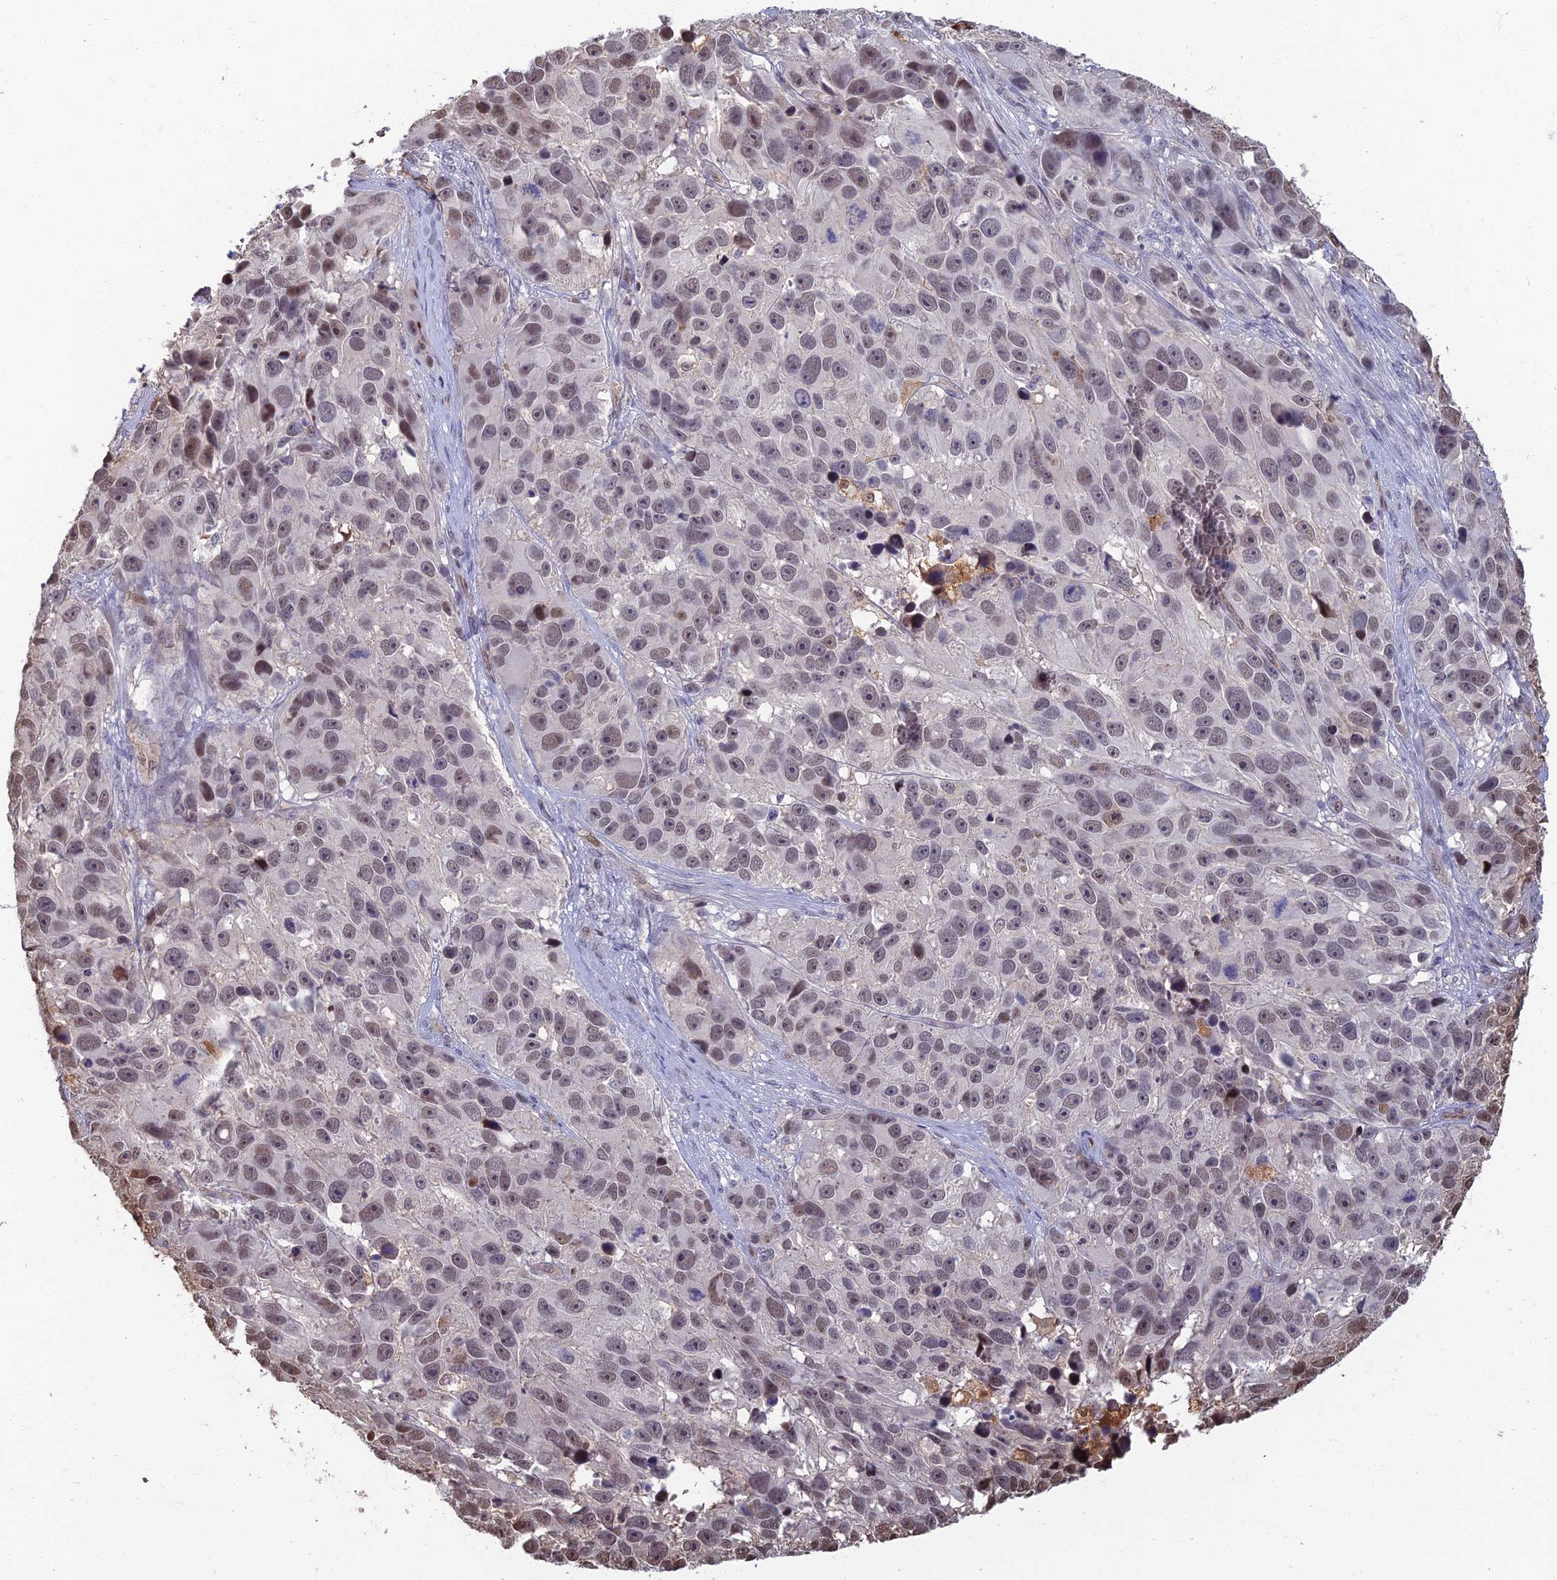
{"staining": {"intensity": "weak", "quantity": ">75%", "location": "nuclear"}, "tissue": "melanoma", "cell_type": "Tumor cells", "image_type": "cancer", "snomed": [{"axis": "morphology", "description": "Malignant melanoma, NOS"}, {"axis": "topography", "description": "Skin"}], "caption": "The immunohistochemical stain shows weak nuclear positivity in tumor cells of melanoma tissue.", "gene": "LRRN3", "patient": {"sex": "male", "age": 84}}